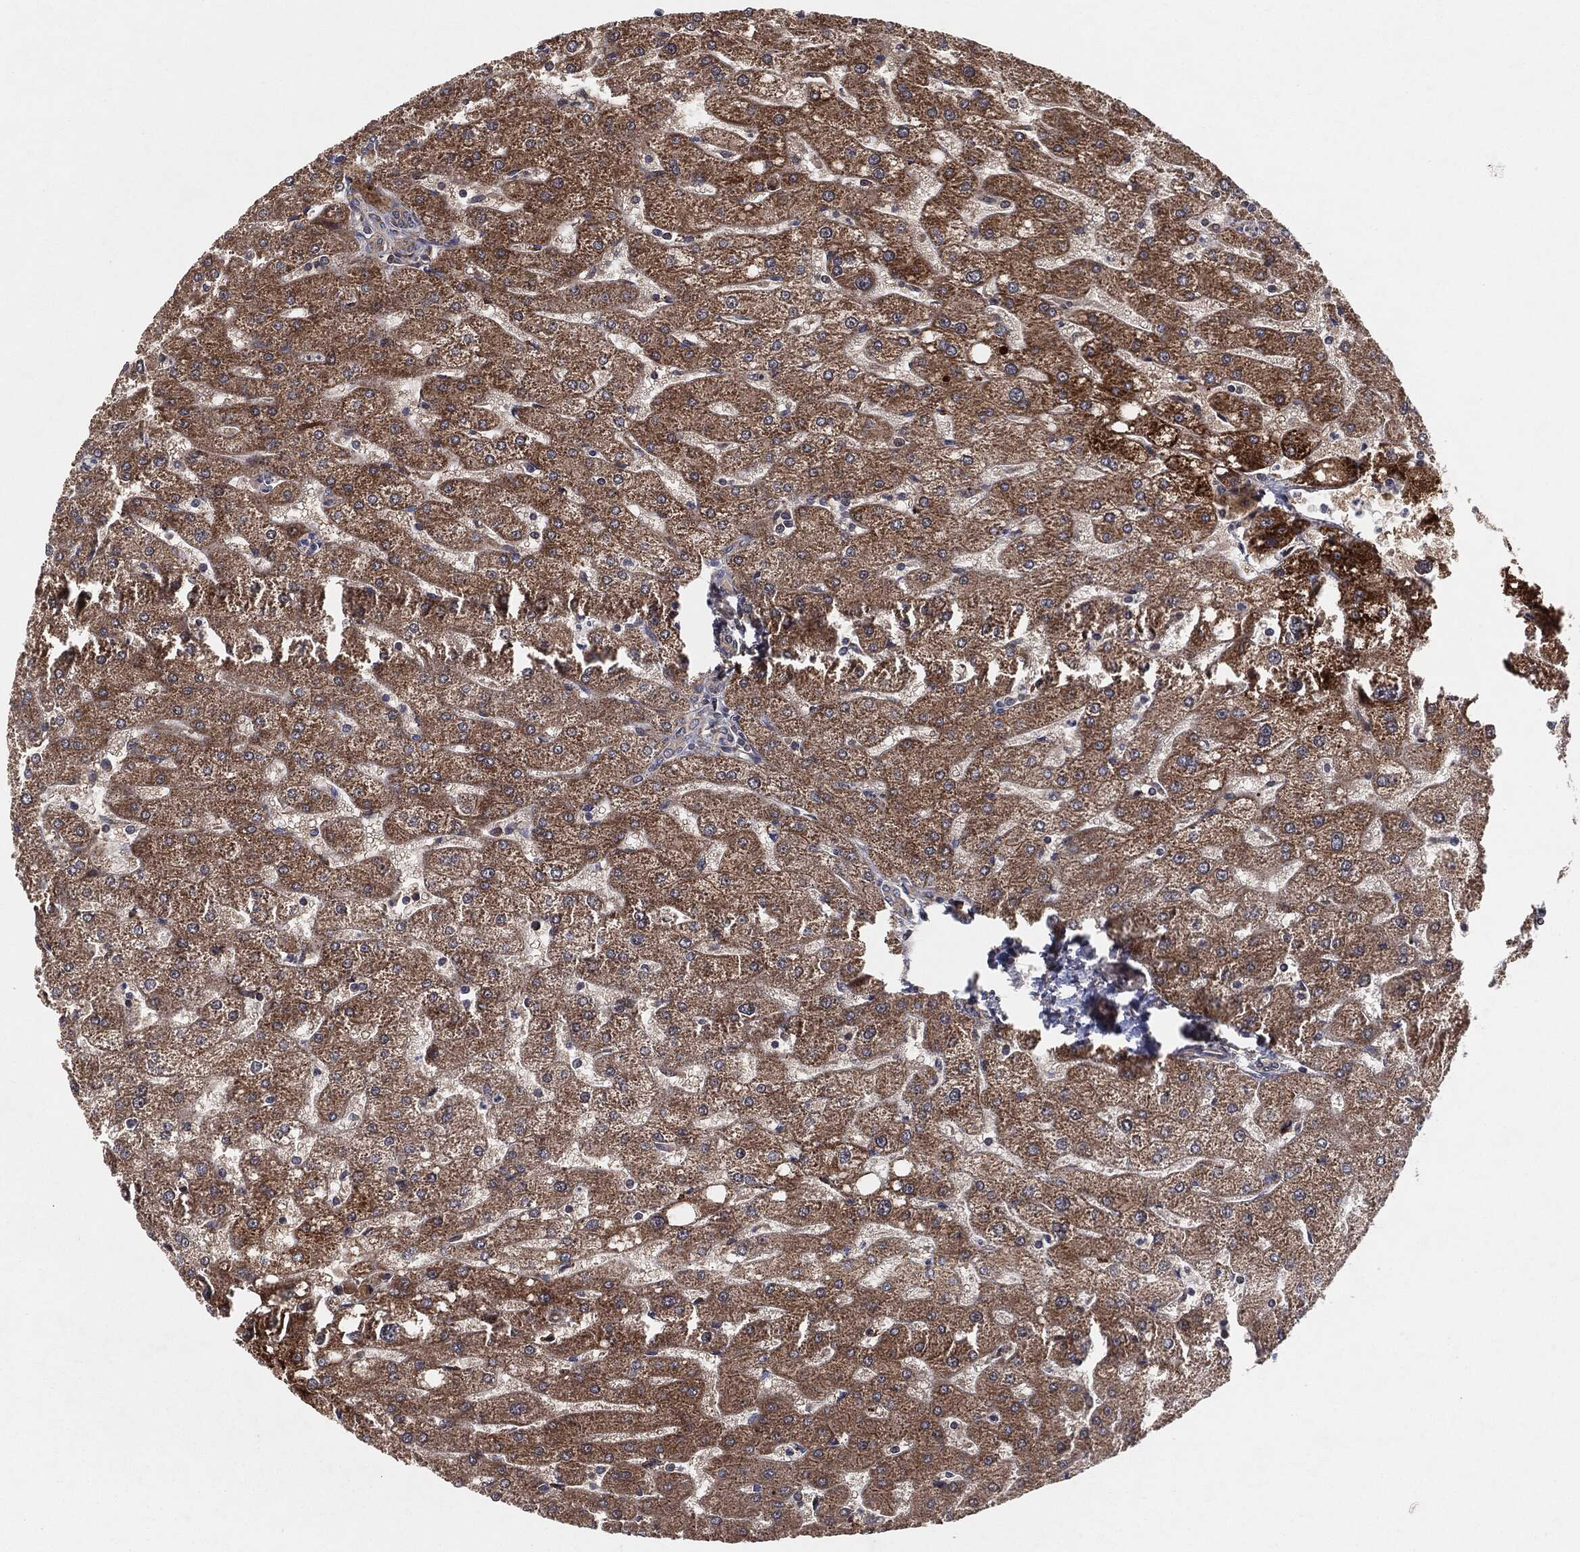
{"staining": {"intensity": "negative", "quantity": "none", "location": "none"}, "tissue": "liver", "cell_type": "Cholangiocytes", "image_type": "normal", "snomed": [{"axis": "morphology", "description": "Normal tissue, NOS"}, {"axis": "topography", "description": "Liver"}], "caption": "Image shows no protein positivity in cholangiocytes of normal liver.", "gene": "BCAR1", "patient": {"sex": "male", "age": 67}}